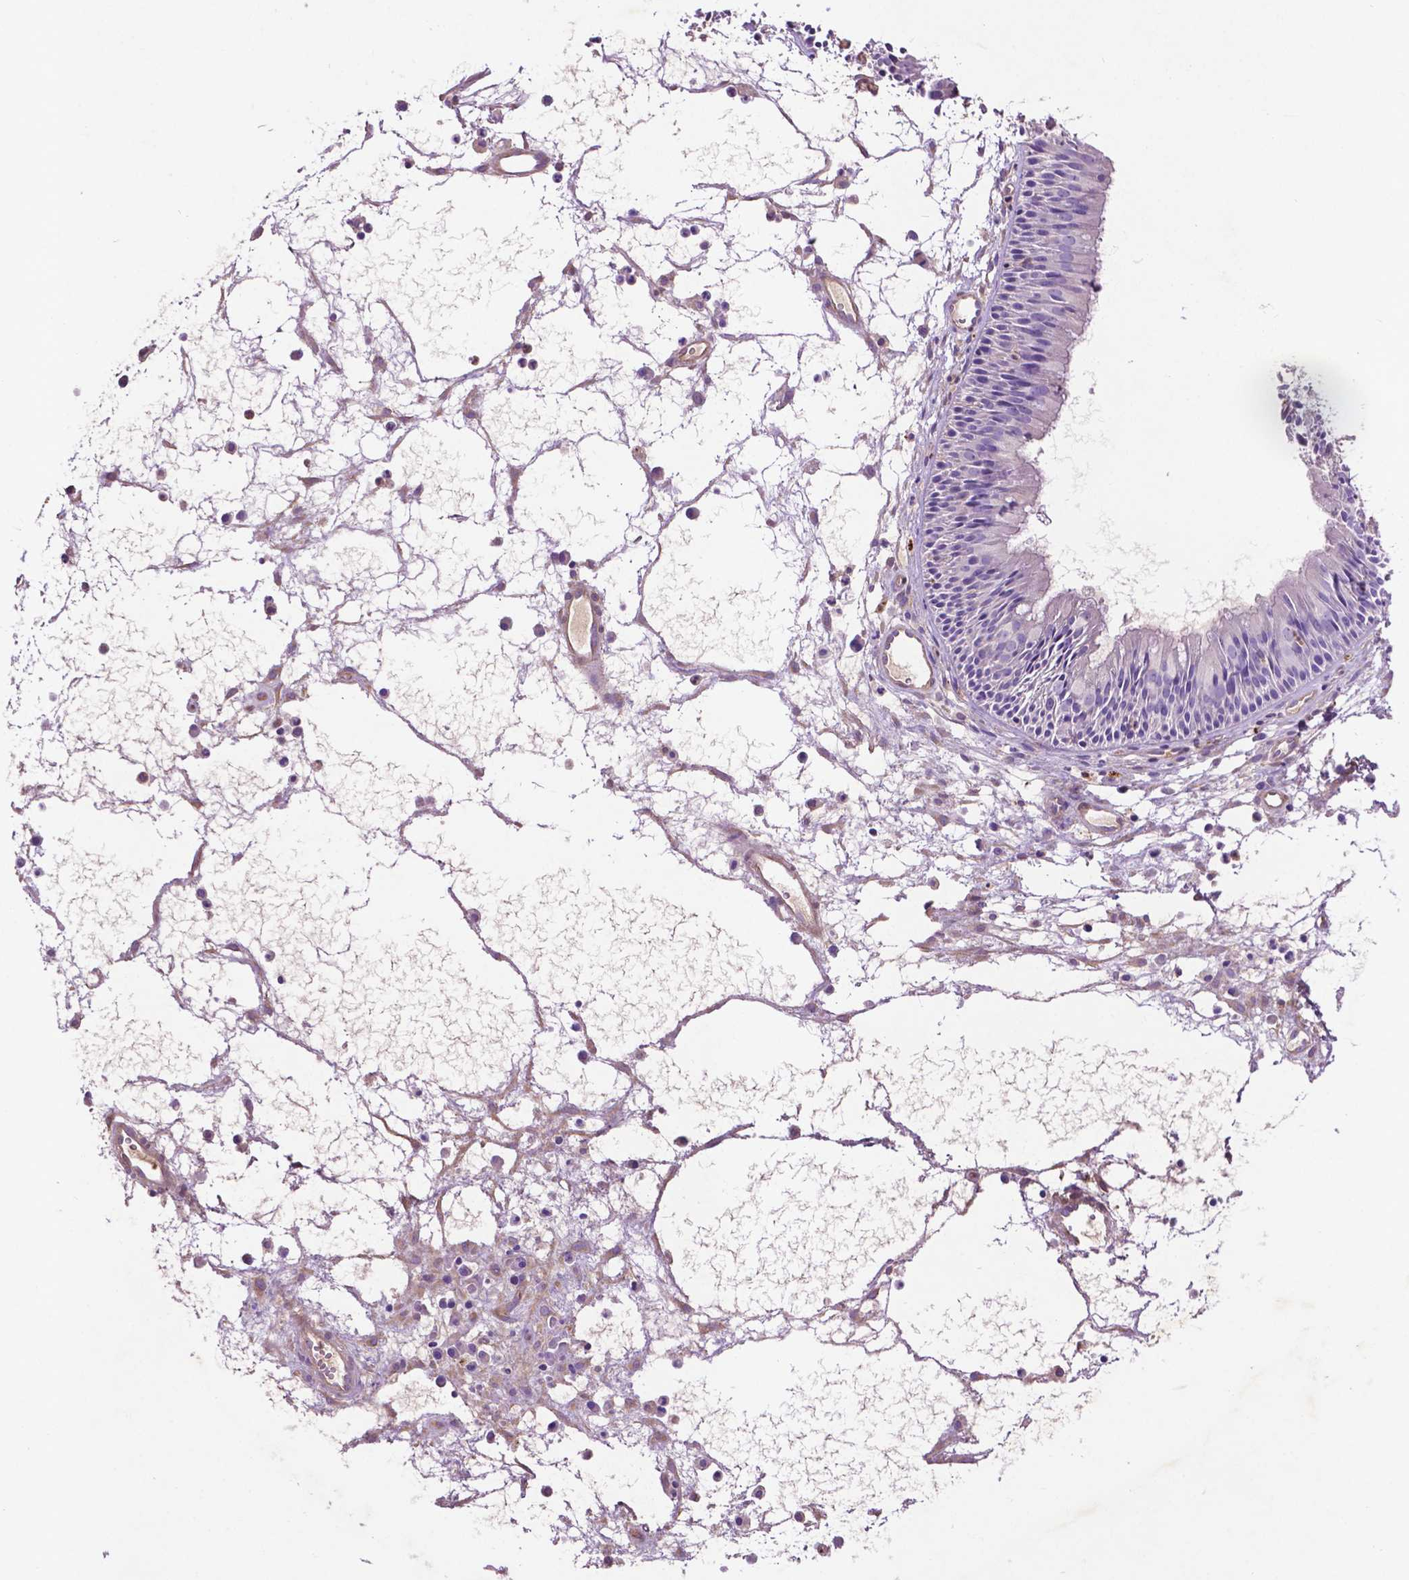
{"staining": {"intensity": "negative", "quantity": "none", "location": "none"}, "tissue": "nasopharynx", "cell_type": "Respiratory epithelial cells", "image_type": "normal", "snomed": [{"axis": "morphology", "description": "Normal tissue, NOS"}, {"axis": "topography", "description": "Nasopharynx"}], "caption": "Immunohistochemistry (IHC) histopathology image of unremarkable nasopharynx: human nasopharynx stained with DAB (3,3'-diaminobenzidine) shows no significant protein expression in respiratory epithelial cells. Brightfield microscopy of IHC stained with DAB (brown) and hematoxylin (blue), captured at high magnification.", "gene": "GDPD5", "patient": {"sex": "male", "age": 31}}